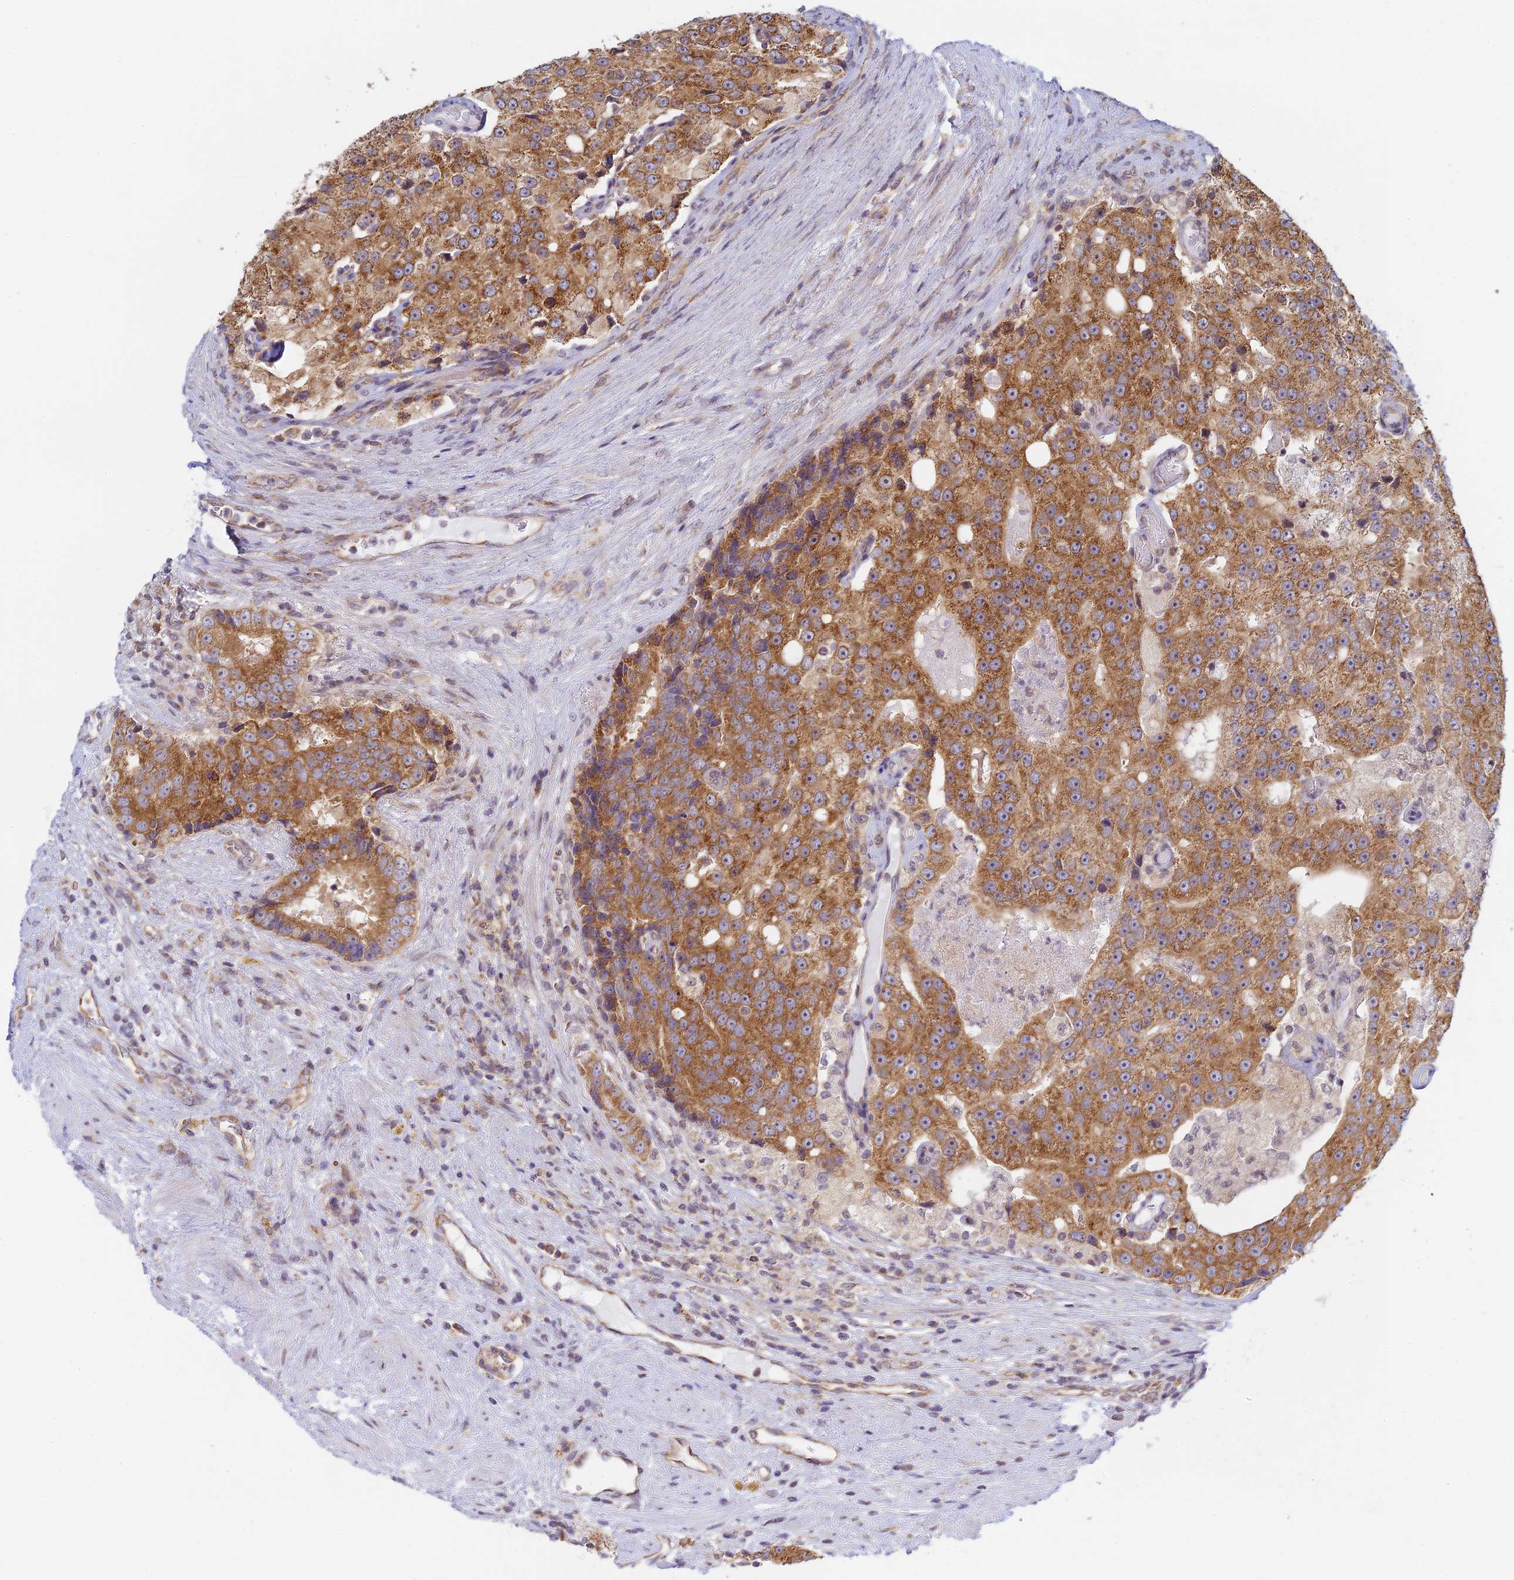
{"staining": {"intensity": "moderate", "quantity": ">75%", "location": "cytoplasmic/membranous"}, "tissue": "prostate cancer", "cell_type": "Tumor cells", "image_type": "cancer", "snomed": [{"axis": "morphology", "description": "Adenocarcinoma, High grade"}, {"axis": "topography", "description": "Prostate"}], "caption": "IHC of human prostate cancer (adenocarcinoma (high-grade)) shows medium levels of moderate cytoplasmic/membranous staining in about >75% of tumor cells.", "gene": "HOOK2", "patient": {"sex": "male", "age": 70}}